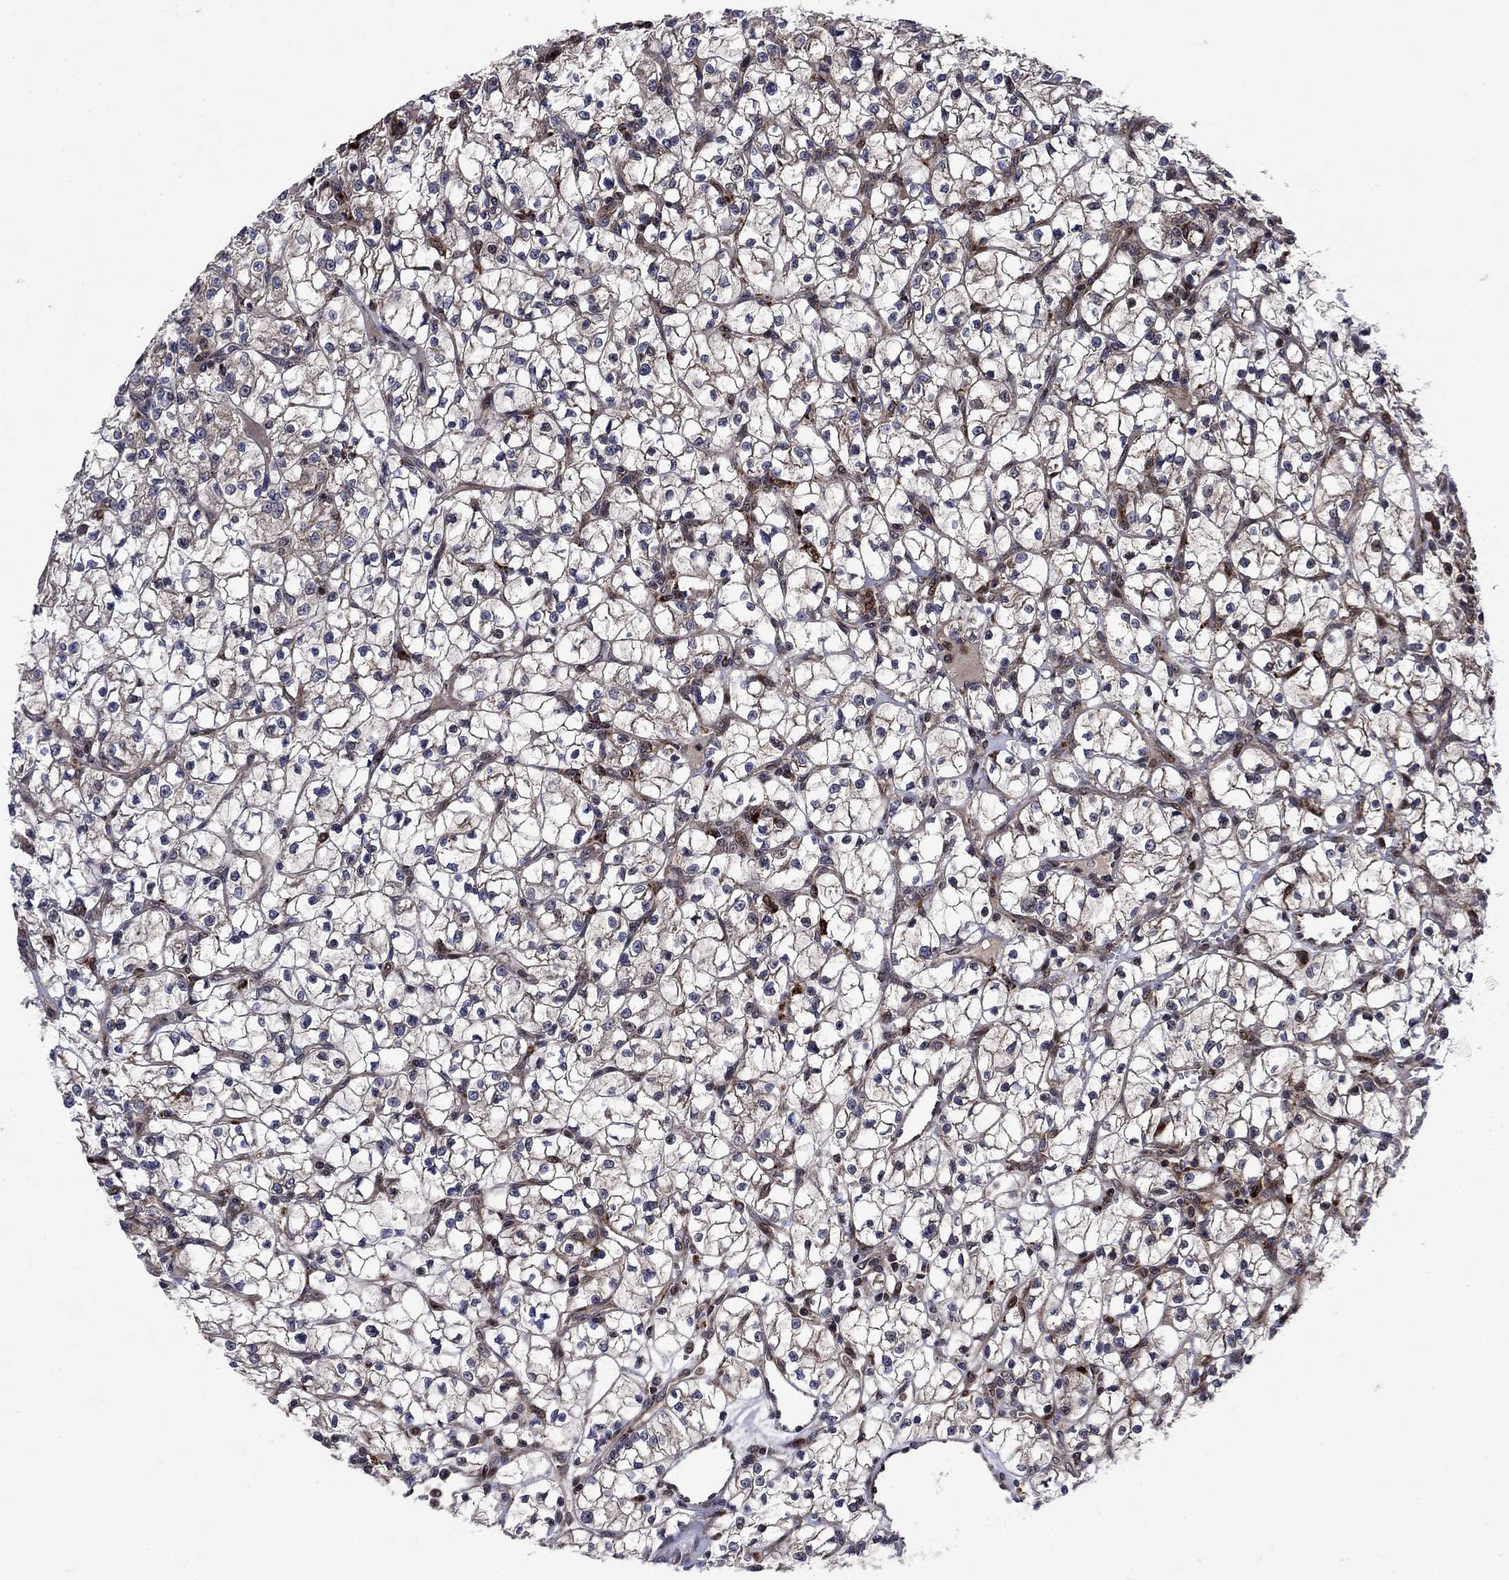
{"staining": {"intensity": "weak", "quantity": "25%-75%", "location": "cytoplasmic/membranous,nuclear"}, "tissue": "renal cancer", "cell_type": "Tumor cells", "image_type": "cancer", "snomed": [{"axis": "morphology", "description": "Adenocarcinoma, NOS"}, {"axis": "topography", "description": "Kidney"}], "caption": "Immunohistochemical staining of human renal adenocarcinoma reveals weak cytoplasmic/membranous and nuclear protein staining in about 25%-75% of tumor cells.", "gene": "AGTPBP1", "patient": {"sex": "female", "age": 64}}